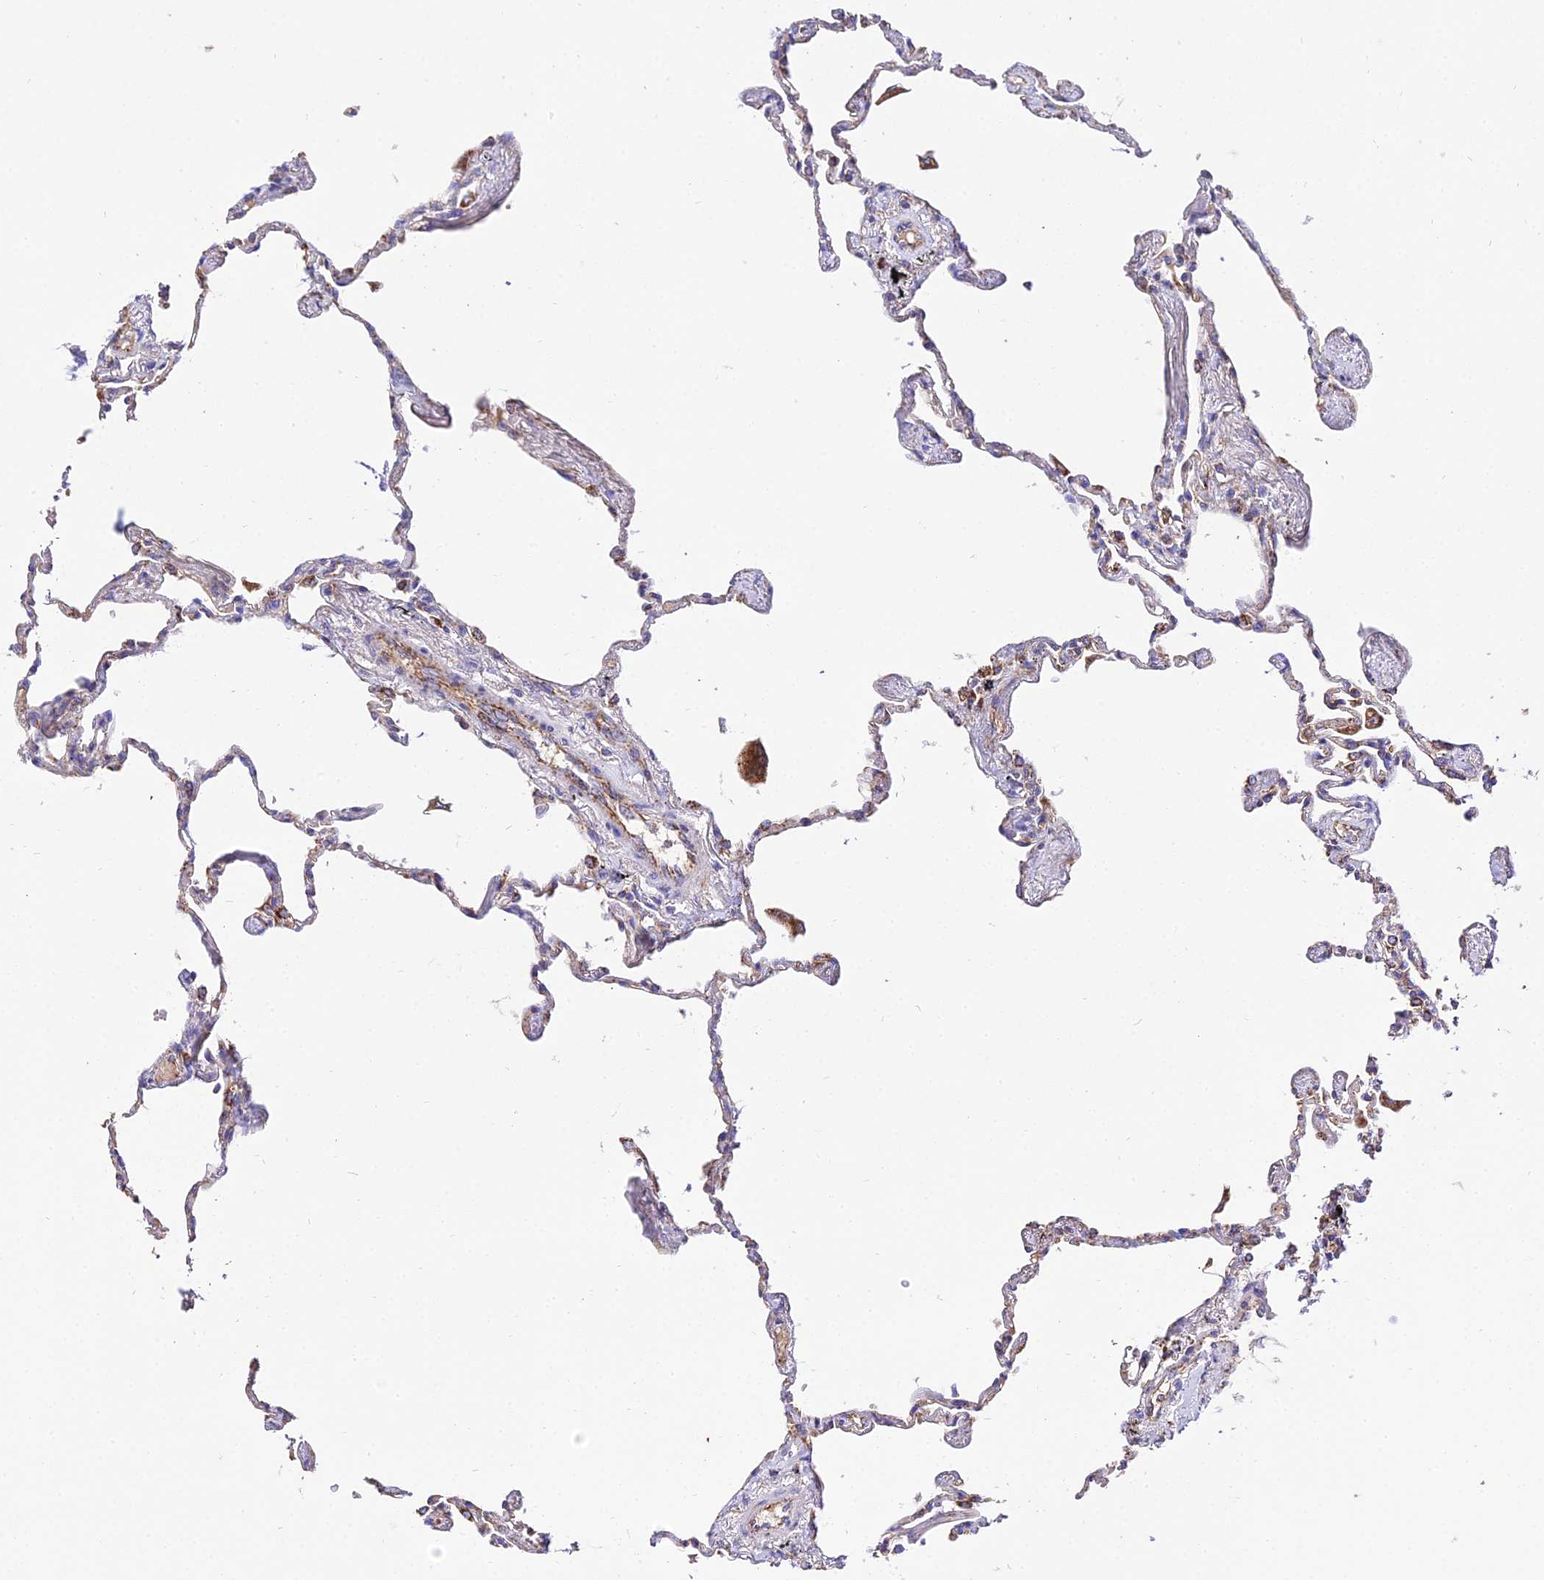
{"staining": {"intensity": "moderate", "quantity": "25%-75%", "location": "cytoplasmic/membranous"}, "tissue": "lung", "cell_type": "Alveolar cells", "image_type": "normal", "snomed": [{"axis": "morphology", "description": "Normal tissue, NOS"}, {"axis": "topography", "description": "Lung"}], "caption": "Immunohistochemical staining of benign human lung shows moderate cytoplasmic/membranous protein expression in about 25%-75% of alveolar cells. The staining is performed using DAB (3,3'-diaminobenzidine) brown chromogen to label protein expression. The nuclei are counter-stained blue using hematoxylin.", "gene": "OCIAD1", "patient": {"sex": "female", "age": 67}}